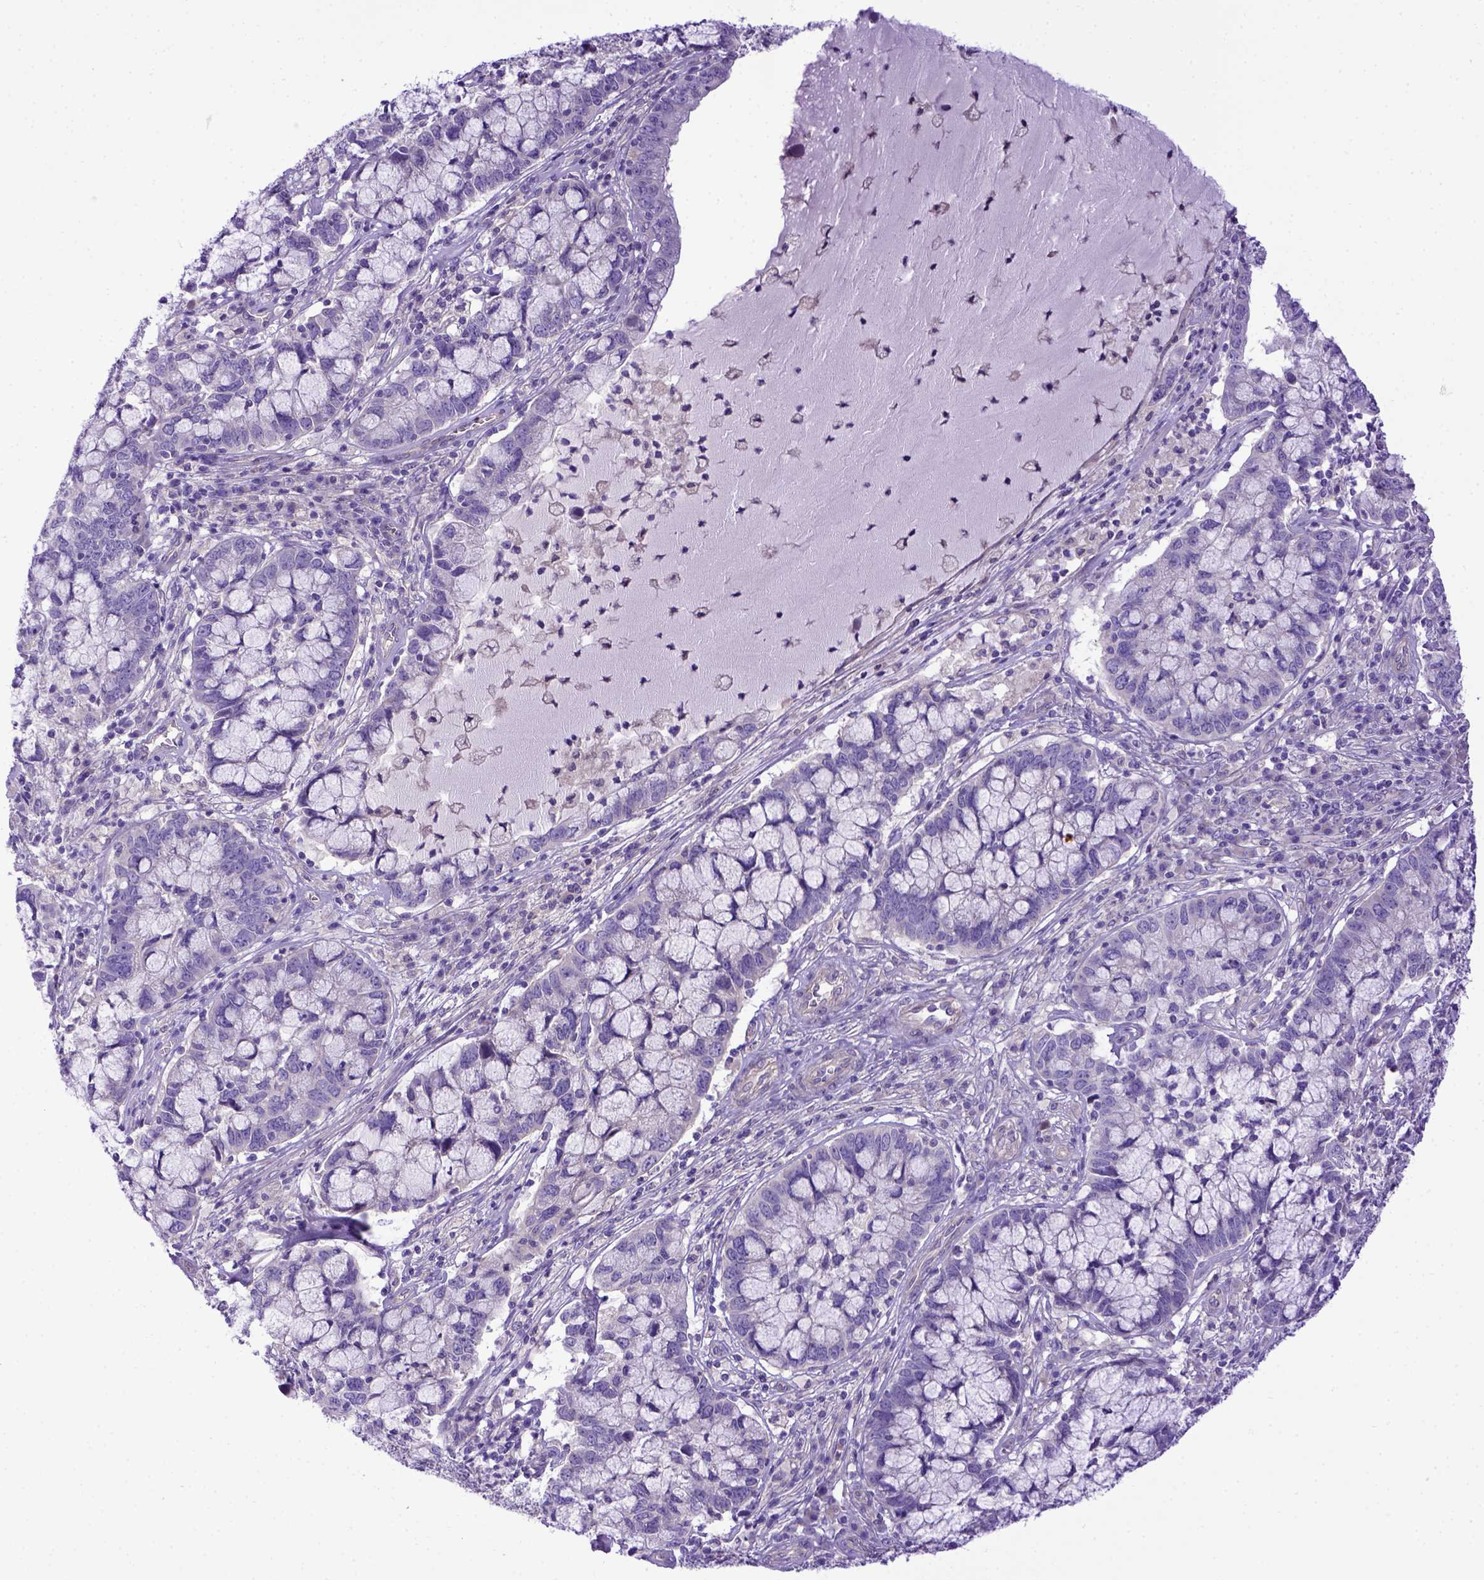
{"staining": {"intensity": "negative", "quantity": "none", "location": "none"}, "tissue": "cervical cancer", "cell_type": "Tumor cells", "image_type": "cancer", "snomed": [{"axis": "morphology", "description": "Adenocarcinoma, NOS"}, {"axis": "topography", "description": "Cervix"}], "caption": "An immunohistochemistry (IHC) photomicrograph of cervical cancer is shown. There is no staining in tumor cells of cervical cancer. (Immunohistochemistry, brightfield microscopy, high magnification).", "gene": "ADAM12", "patient": {"sex": "female", "age": 40}}